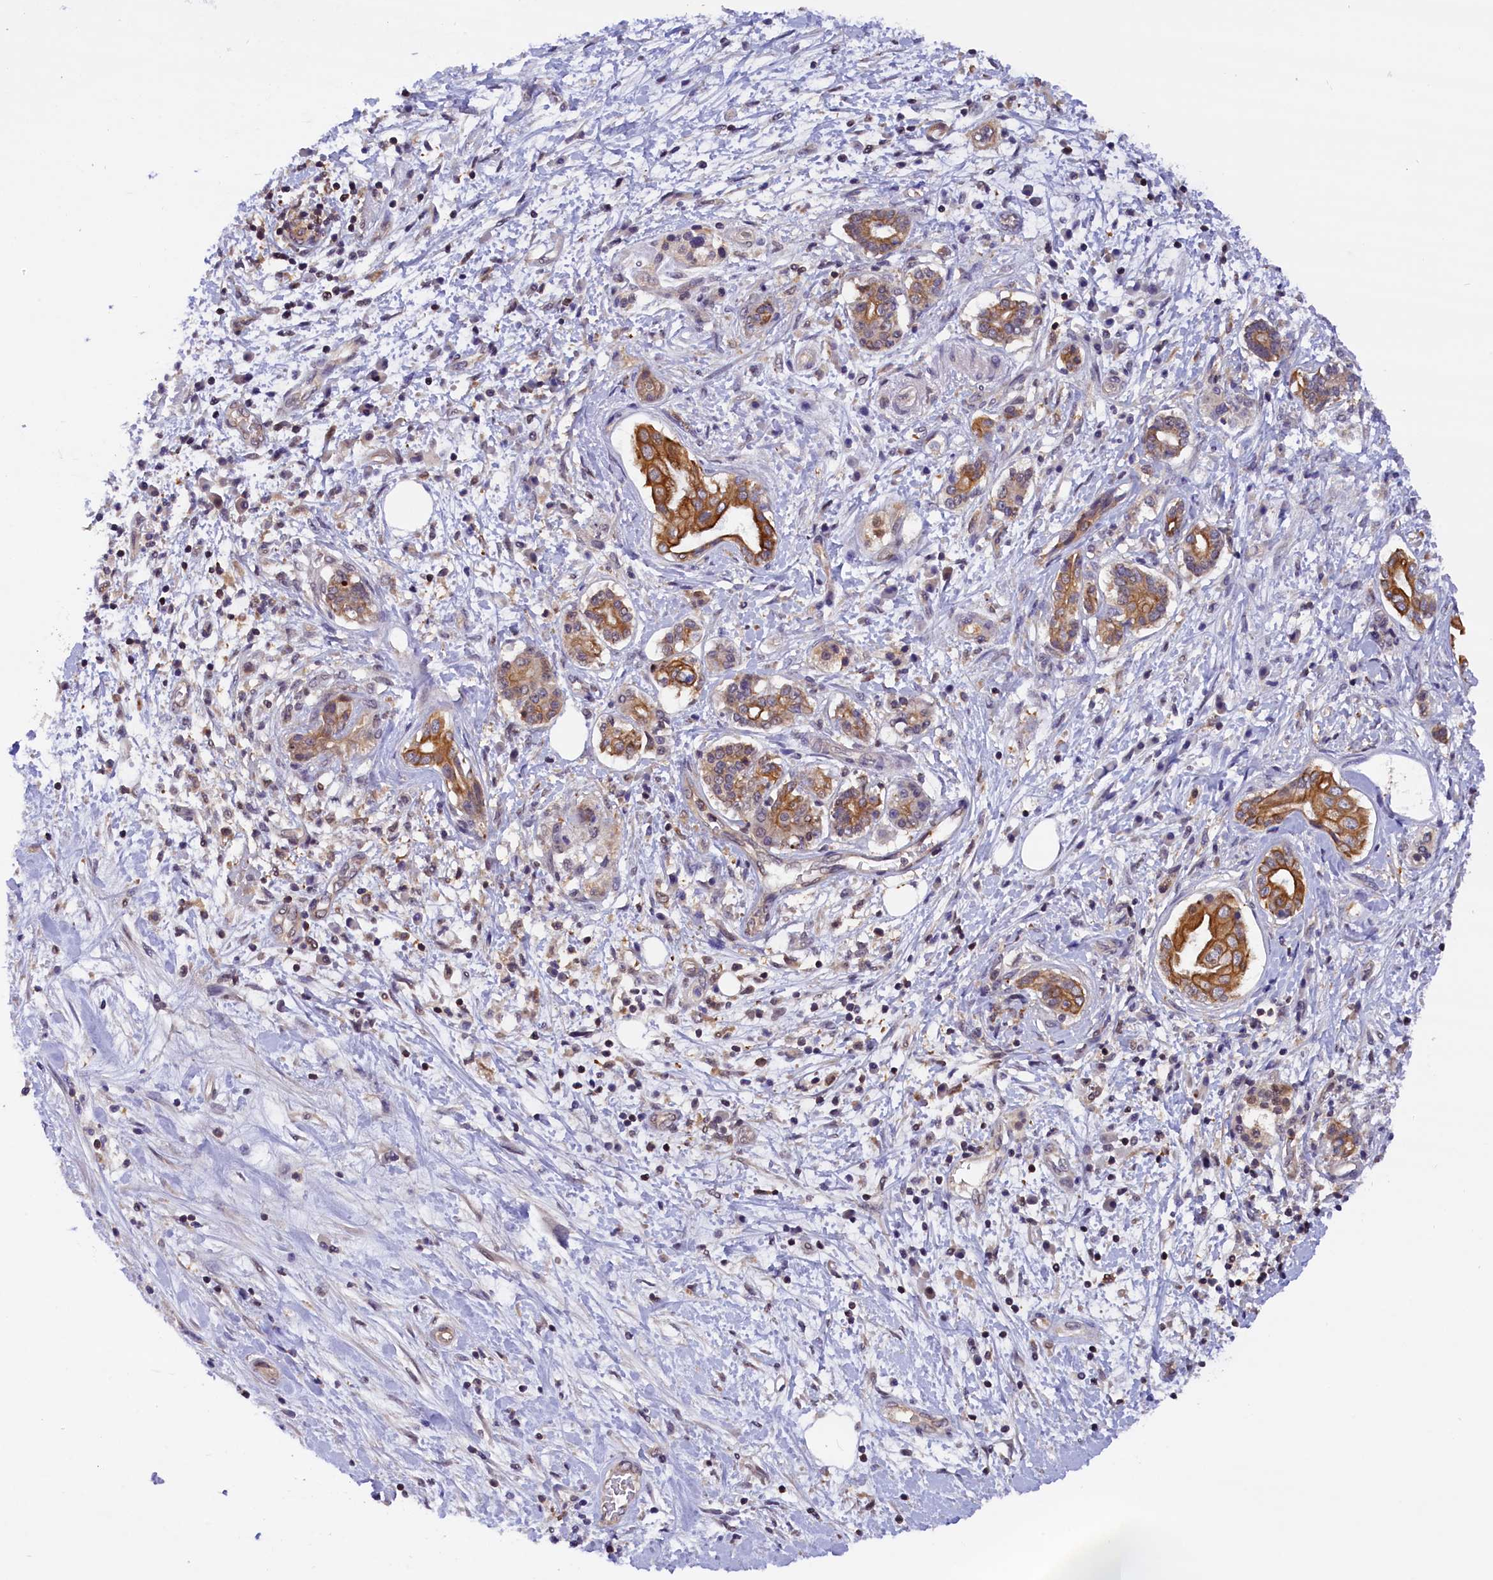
{"staining": {"intensity": "moderate", "quantity": ">75%", "location": "cytoplasmic/membranous"}, "tissue": "pancreatic cancer", "cell_type": "Tumor cells", "image_type": "cancer", "snomed": [{"axis": "morphology", "description": "Adenocarcinoma, NOS"}, {"axis": "topography", "description": "Pancreas"}], "caption": "Tumor cells show medium levels of moderate cytoplasmic/membranous expression in approximately >75% of cells in human pancreatic cancer.", "gene": "TBCB", "patient": {"sex": "female", "age": 73}}